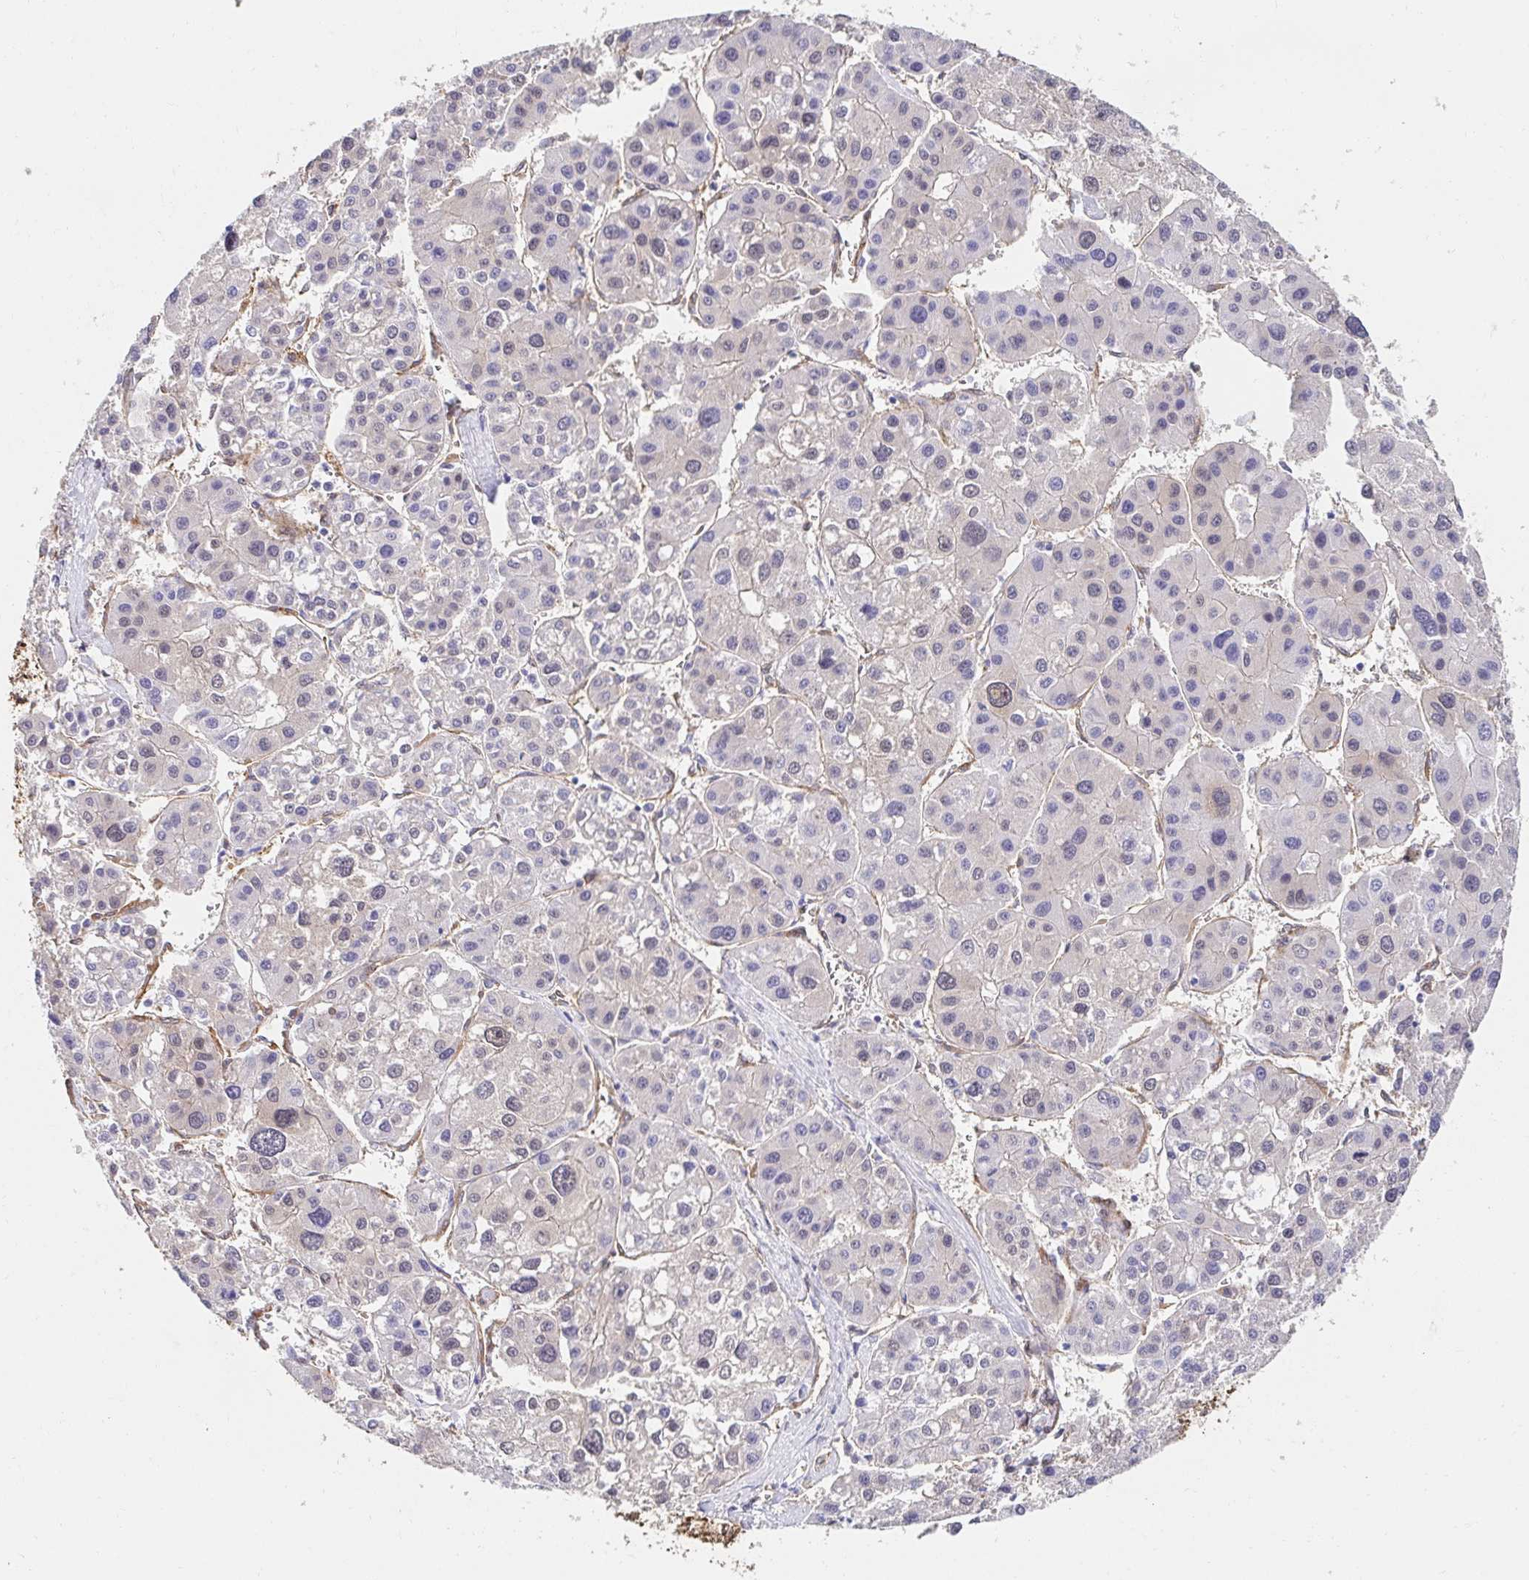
{"staining": {"intensity": "negative", "quantity": "none", "location": "none"}, "tissue": "liver cancer", "cell_type": "Tumor cells", "image_type": "cancer", "snomed": [{"axis": "morphology", "description": "Carcinoma, Hepatocellular, NOS"}, {"axis": "topography", "description": "Liver"}], "caption": "DAB immunohistochemical staining of human hepatocellular carcinoma (liver) displays no significant staining in tumor cells. (Stains: DAB (3,3'-diaminobenzidine) immunohistochemistry (IHC) with hematoxylin counter stain, Microscopy: brightfield microscopy at high magnification).", "gene": "CTTN", "patient": {"sex": "male", "age": 73}}